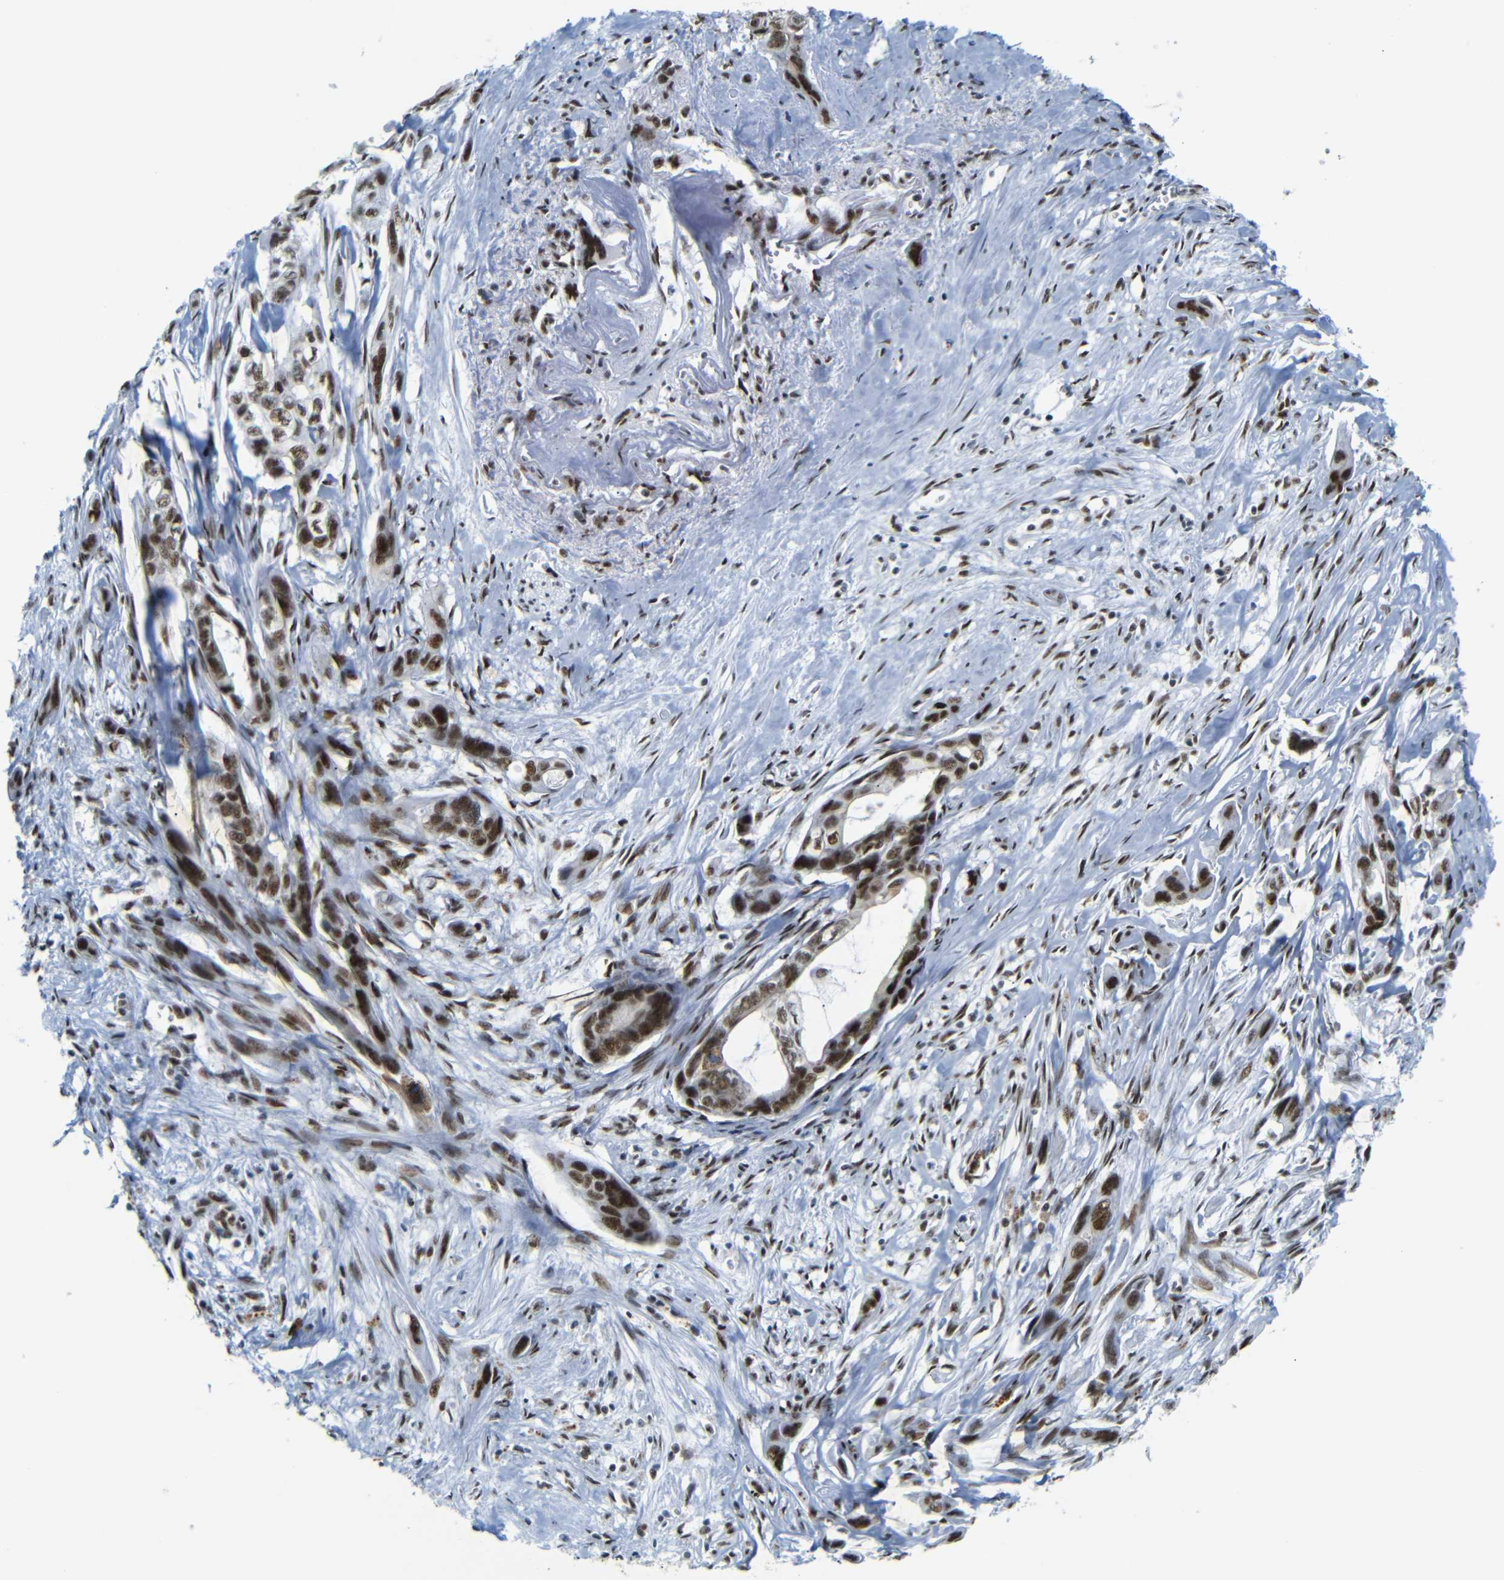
{"staining": {"intensity": "strong", "quantity": ">75%", "location": "nuclear"}, "tissue": "pancreatic cancer", "cell_type": "Tumor cells", "image_type": "cancer", "snomed": [{"axis": "morphology", "description": "Adenocarcinoma, NOS"}, {"axis": "topography", "description": "Pancreas"}], "caption": "Pancreatic cancer (adenocarcinoma) stained with DAB (3,3'-diaminobenzidine) IHC displays high levels of strong nuclear expression in about >75% of tumor cells.", "gene": "TRA2B", "patient": {"sex": "male", "age": 73}}